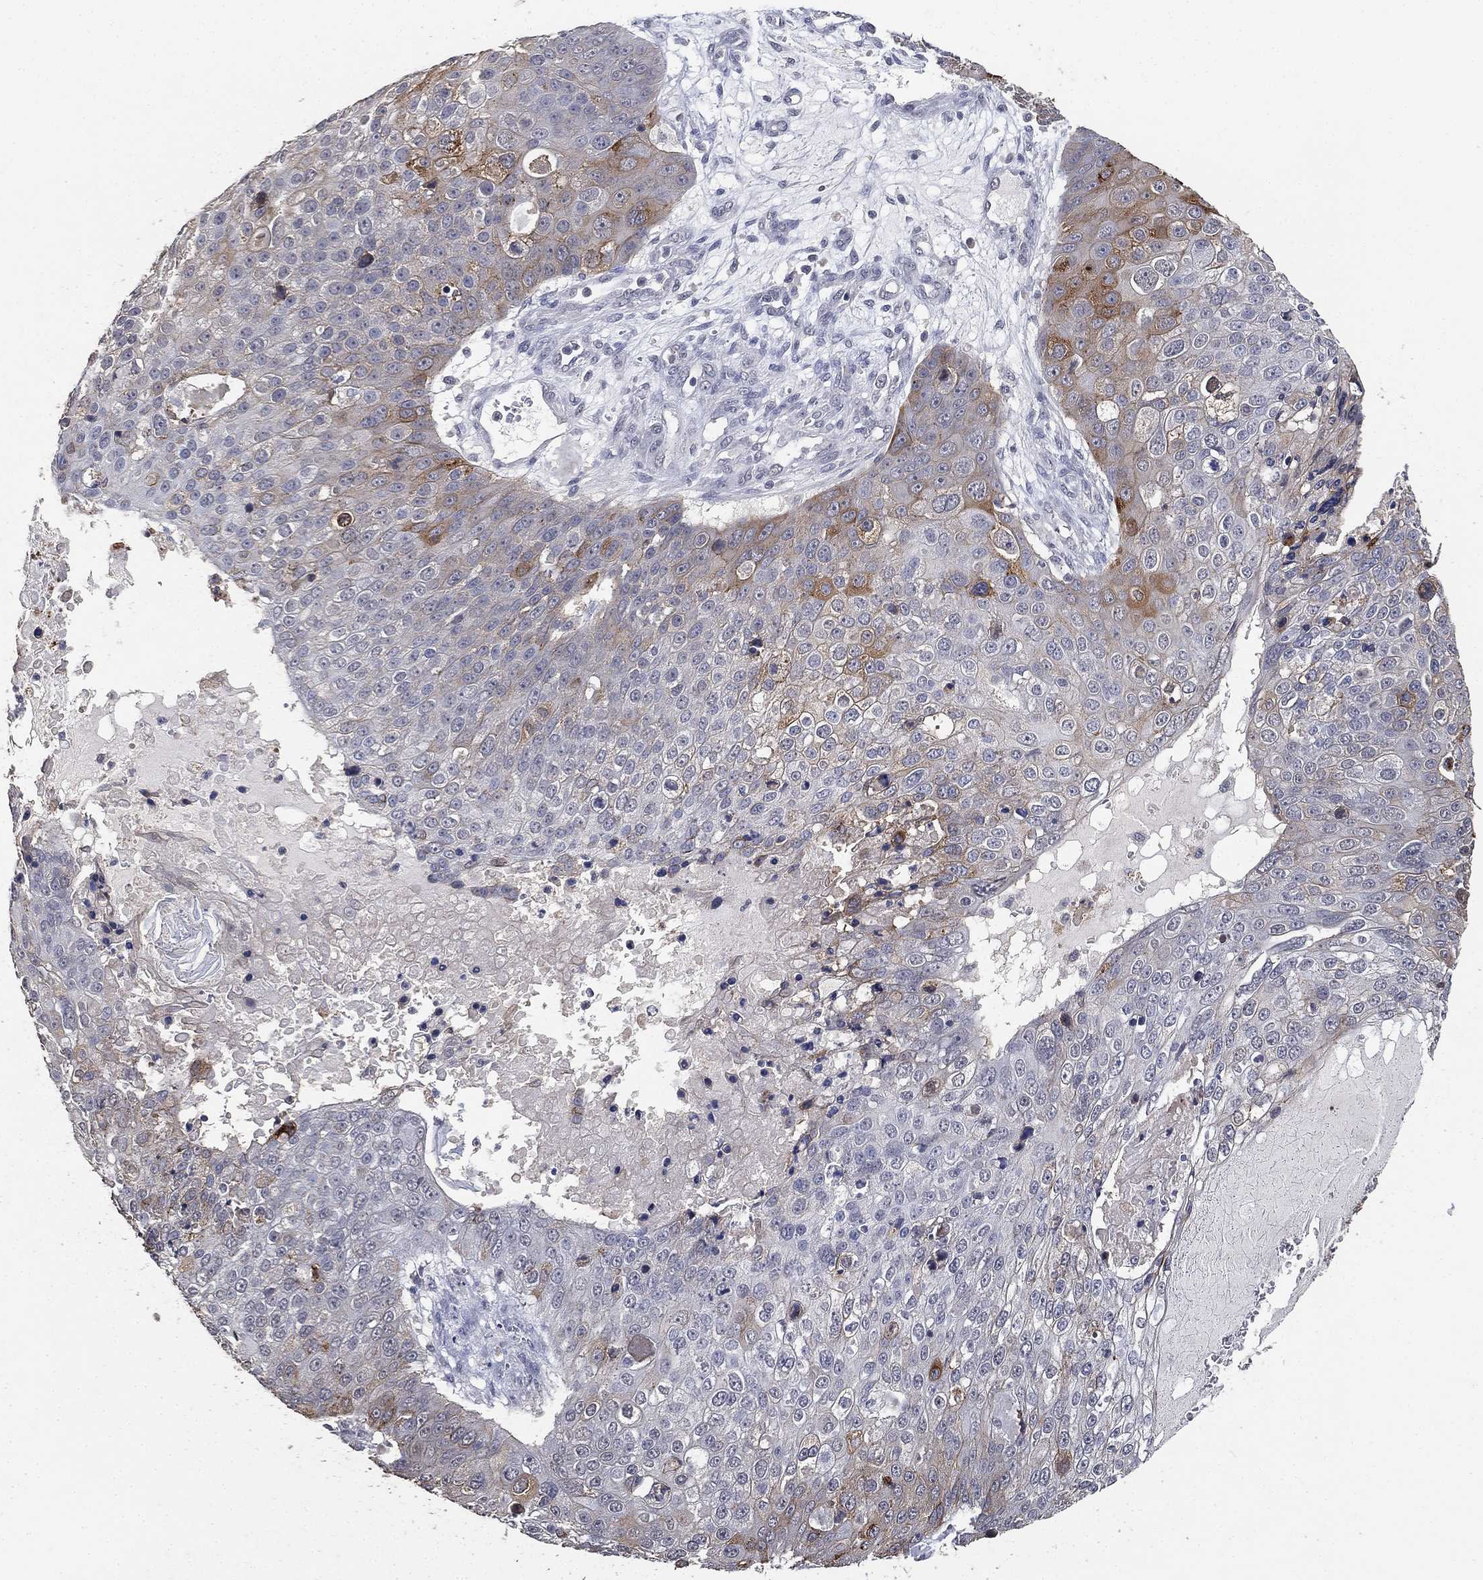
{"staining": {"intensity": "moderate", "quantity": "<25%", "location": "cytoplasmic/membranous"}, "tissue": "skin cancer", "cell_type": "Tumor cells", "image_type": "cancer", "snomed": [{"axis": "morphology", "description": "Squamous cell carcinoma, NOS"}, {"axis": "topography", "description": "Skin"}], "caption": "Squamous cell carcinoma (skin) stained with a brown dye displays moderate cytoplasmic/membranous positive positivity in about <25% of tumor cells.", "gene": "DSG1", "patient": {"sex": "male", "age": 71}}